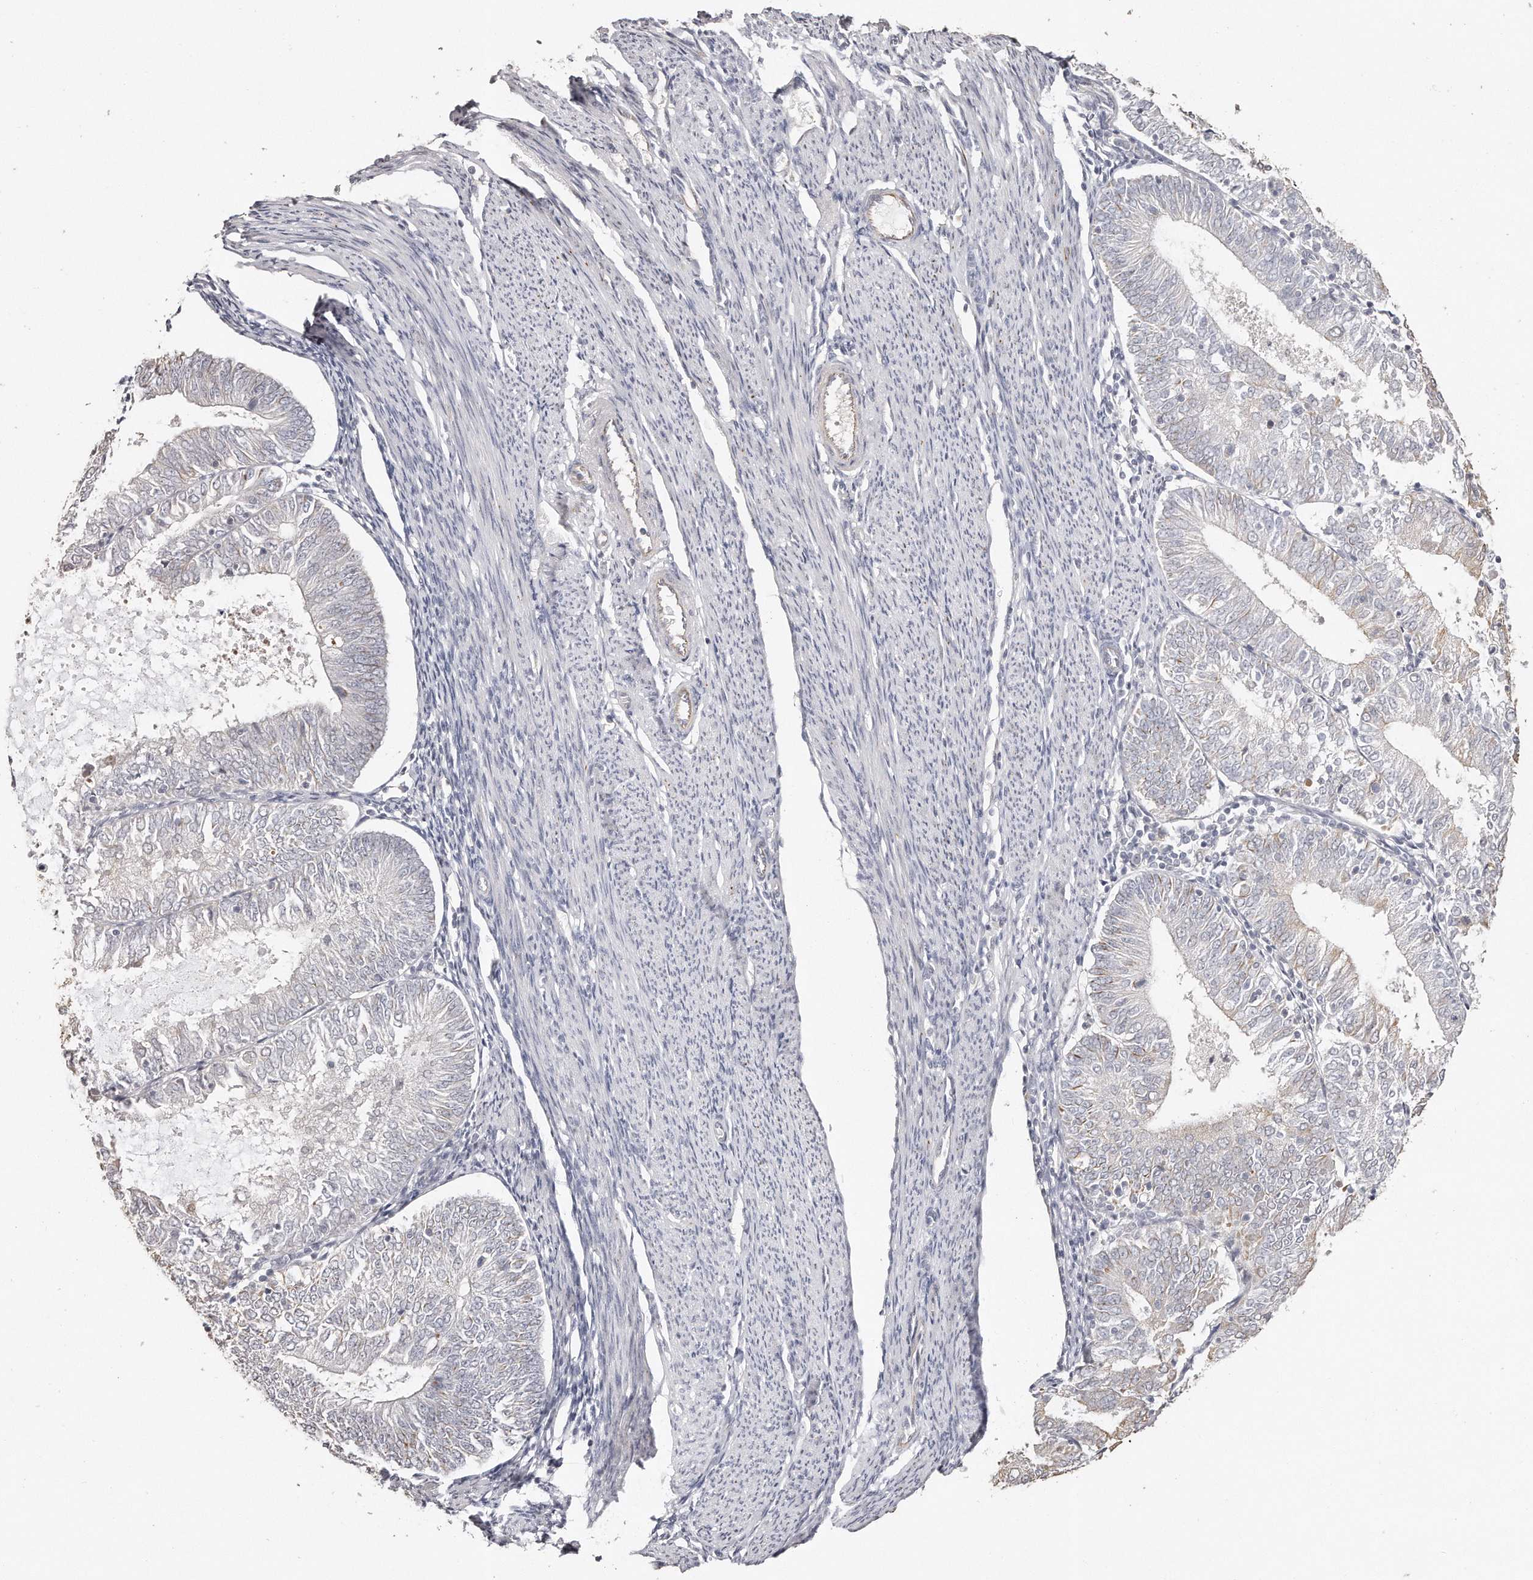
{"staining": {"intensity": "negative", "quantity": "none", "location": "none"}, "tissue": "endometrial cancer", "cell_type": "Tumor cells", "image_type": "cancer", "snomed": [{"axis": "morphology", "description": "Adenocarcinoma, NOS"}, {"axis": "topography", "description": "Endometrium"}], "caption": "Tumor cells show no significant staining in endometrial cancer (adenocarcinoma). Nuclei are stained in blue.", "gene": "ZYG11A", "patient": {"sex": "female", "age": 57}}